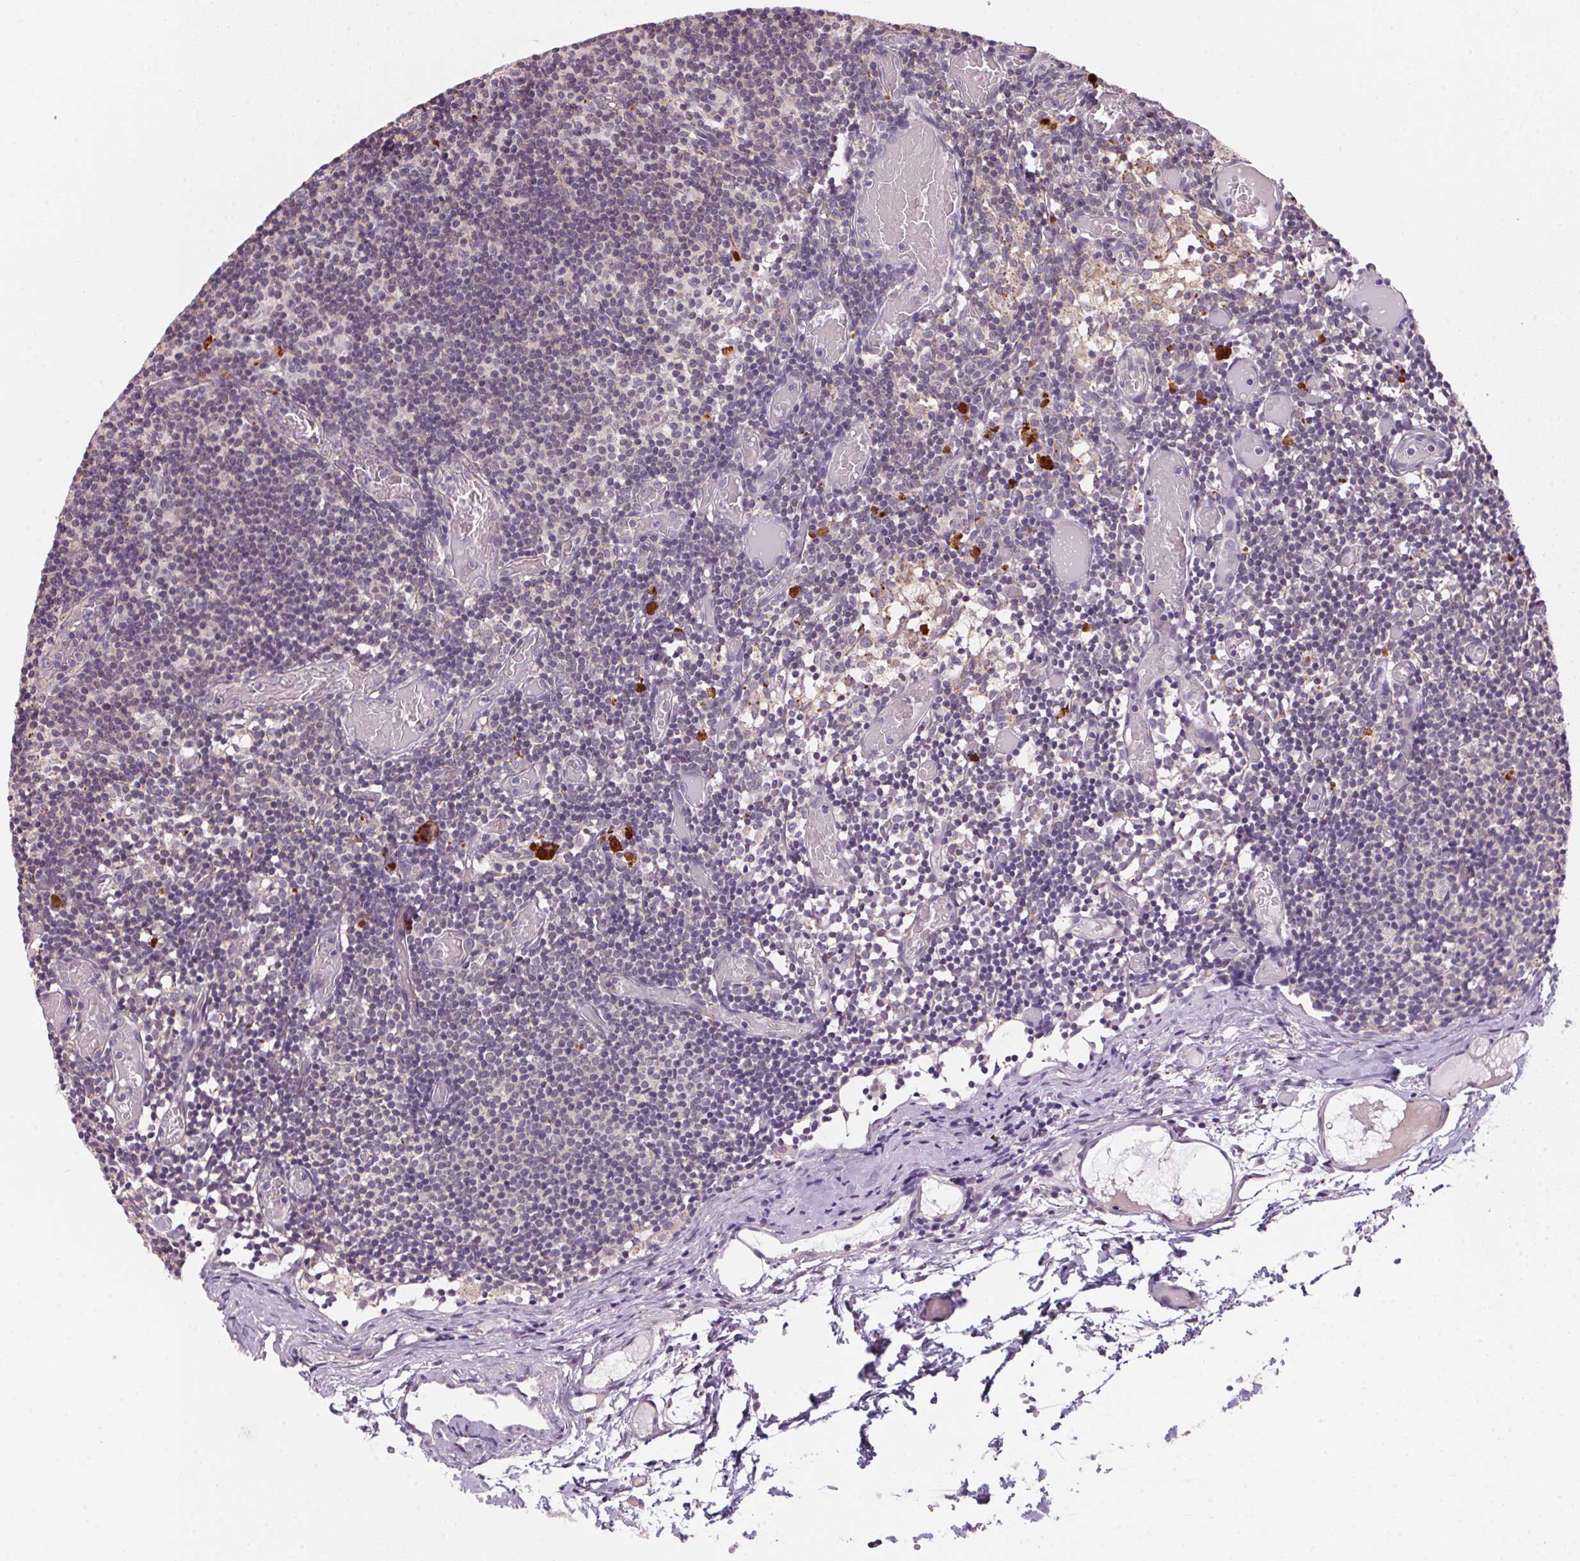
{"staining": {"intensity": "strong", "quantity": "<25%", "location": "cytoplasmic/membranous"}, "tissue": "lymph node", "cell_type": "Germinal center cells", "image_type": "normal", "snomed": [{"axis": "morphology", "description": "Normal tissue, NOS"}, {"axis": "topography", "description": "Lymph node"}], "caption": "Lymph node stained for a protein displays strong cytoplasmic/membranous positivity in germinal center cells. The staining was performed using DAB (3,3'-diaminobenzidine) to visualize the protein expression in brown, while the nuclei were stained in blue with hematoxylin (Magnification: 20x).", "gene": "ADH5", "patient": {"sex": "female", "age": 41}}